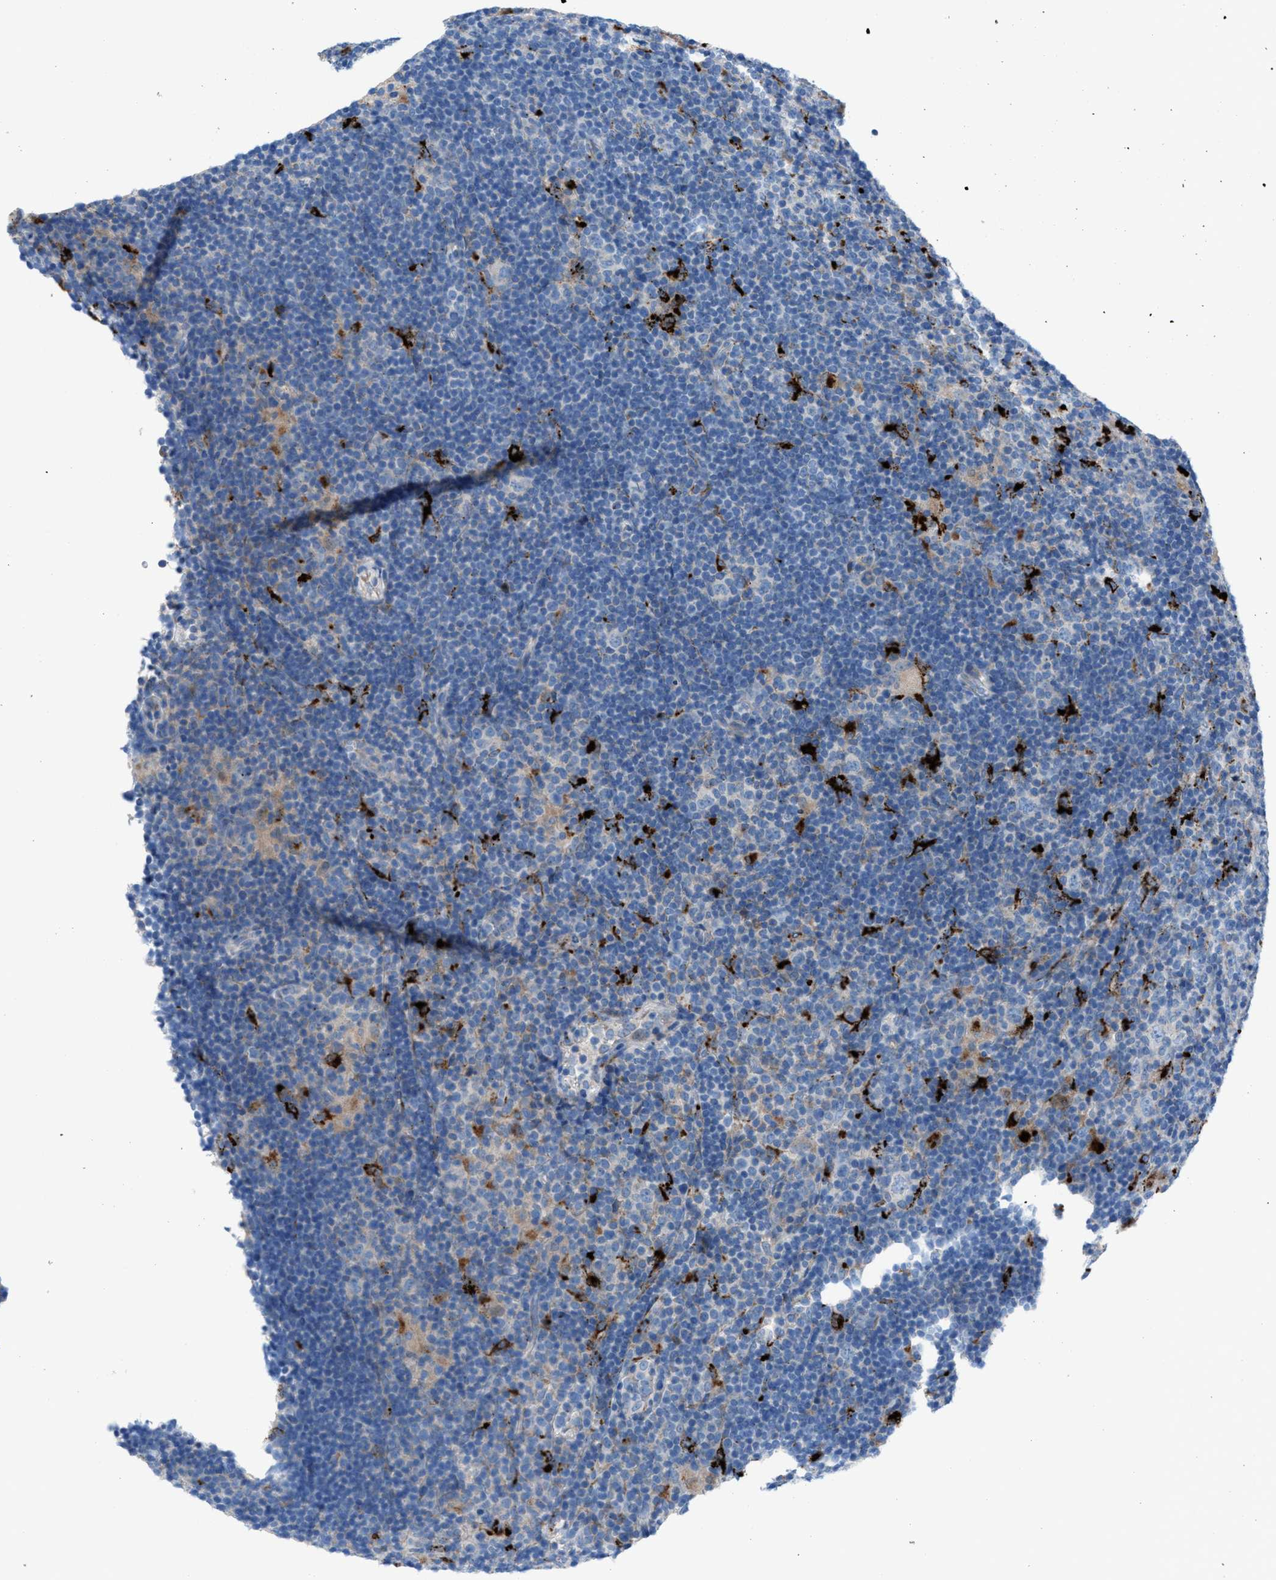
{"staining": {"intensity": "negative", "quantity": "none", "location": "none"}, "tissue": "lymphoma", "cell_type": "Tumor cells", "image_type": "cancer", "snomed": [{"axis": "morphology", "description": "Hodgkin's disease, NOS"}, {"axis": "topography", "description": "Lymph node"}], "caption": "A high-resolution histopathology image shows immunohistochemistry staining of Hodgkin's disease, which displays no significant expression in tumor cells.", "gene": "CD1B", "patient": {"sex": "female", "age": 57}}